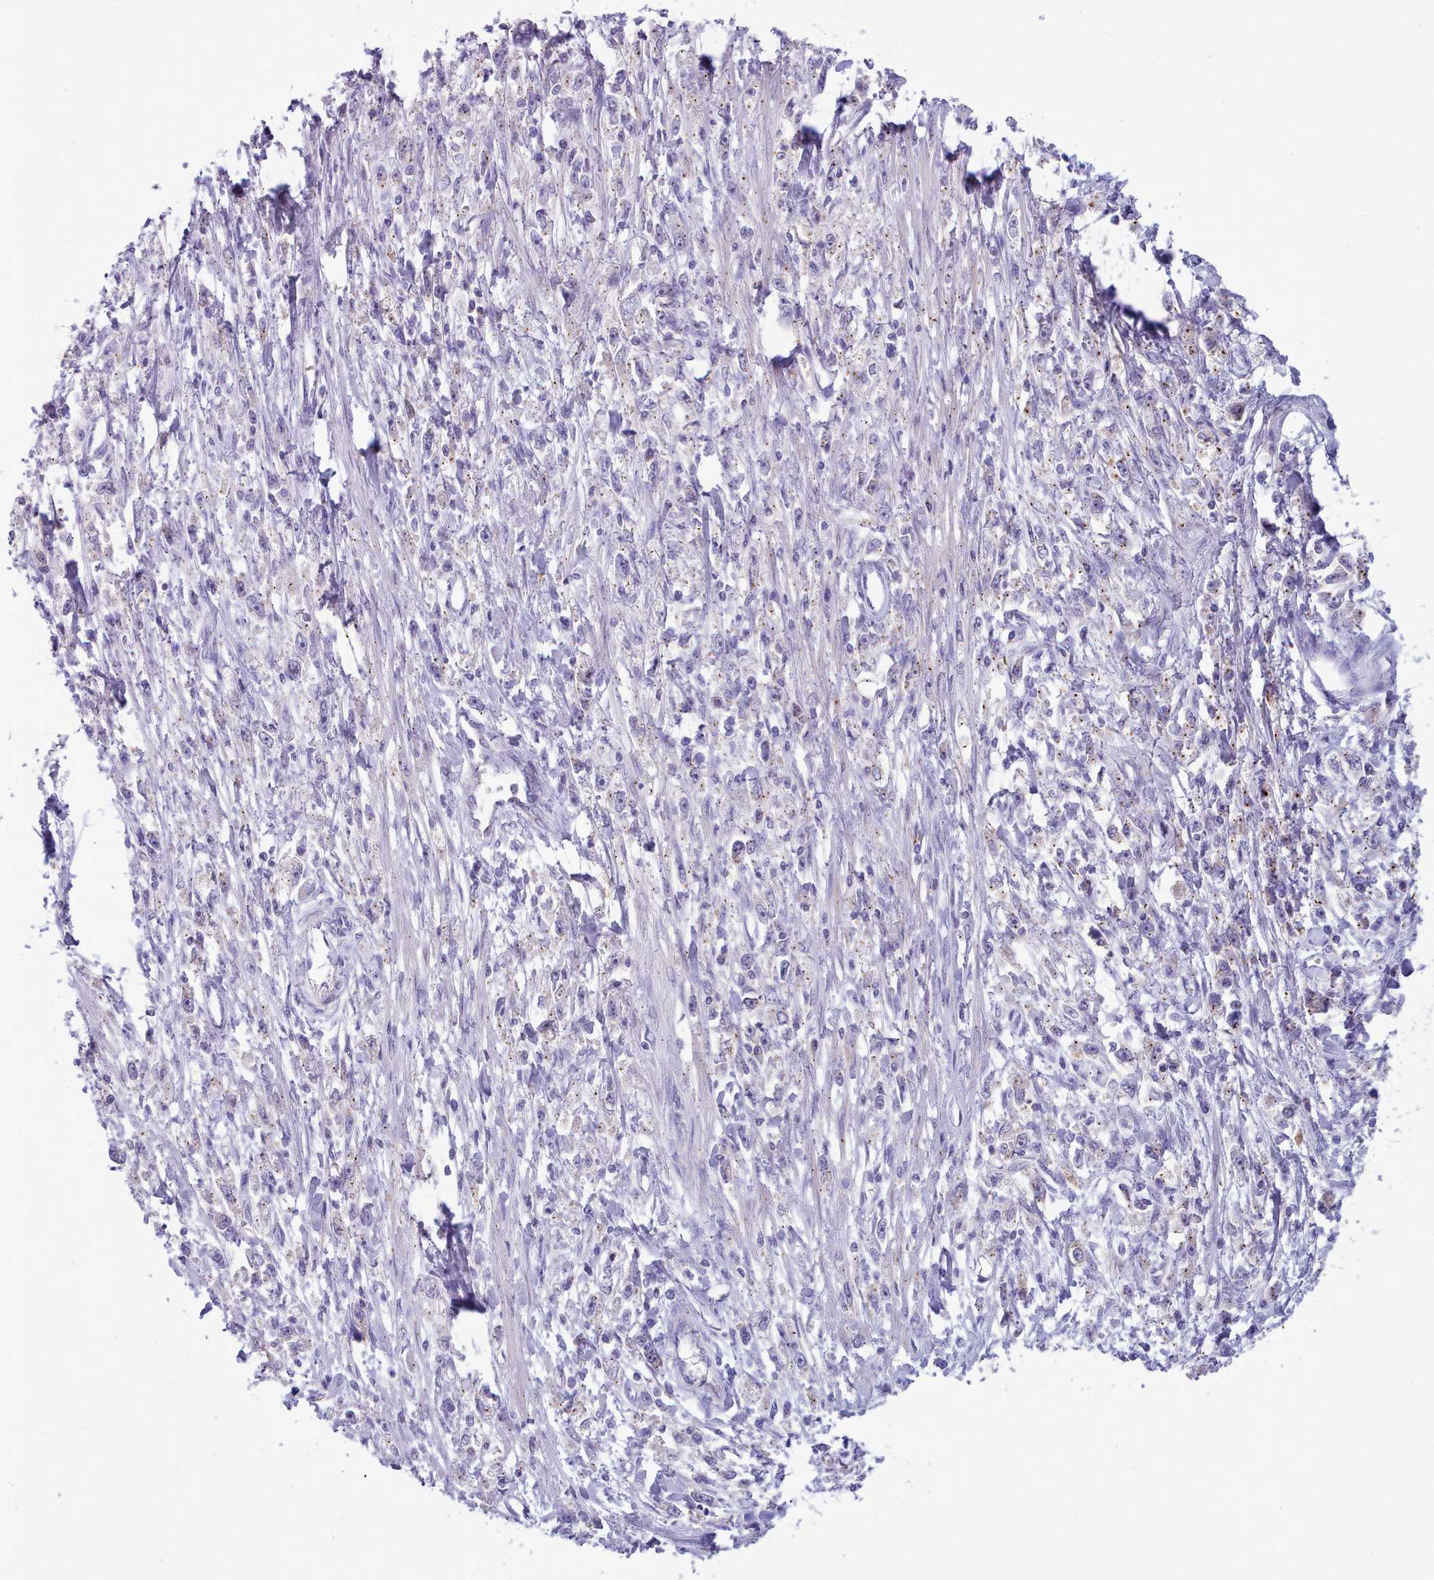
{"staining": {"intensity": "negative", "quantity": "none", "location": "none"}, "tissue": "stomach cancer", "cell_type": "Tumor cells", "image_type": "cancer", "snomed": [{"axis": "morphology", "description": "Adenocarcinoma, NOS"}, {"axis": "topography", "description": "Stomach"}], "caption": "The micrograph reveals no staining of tumor cells in adenocarcinoma (stomach).", "gene": "NKX1-2", "patient": {"sex": "female", "age": 59}}